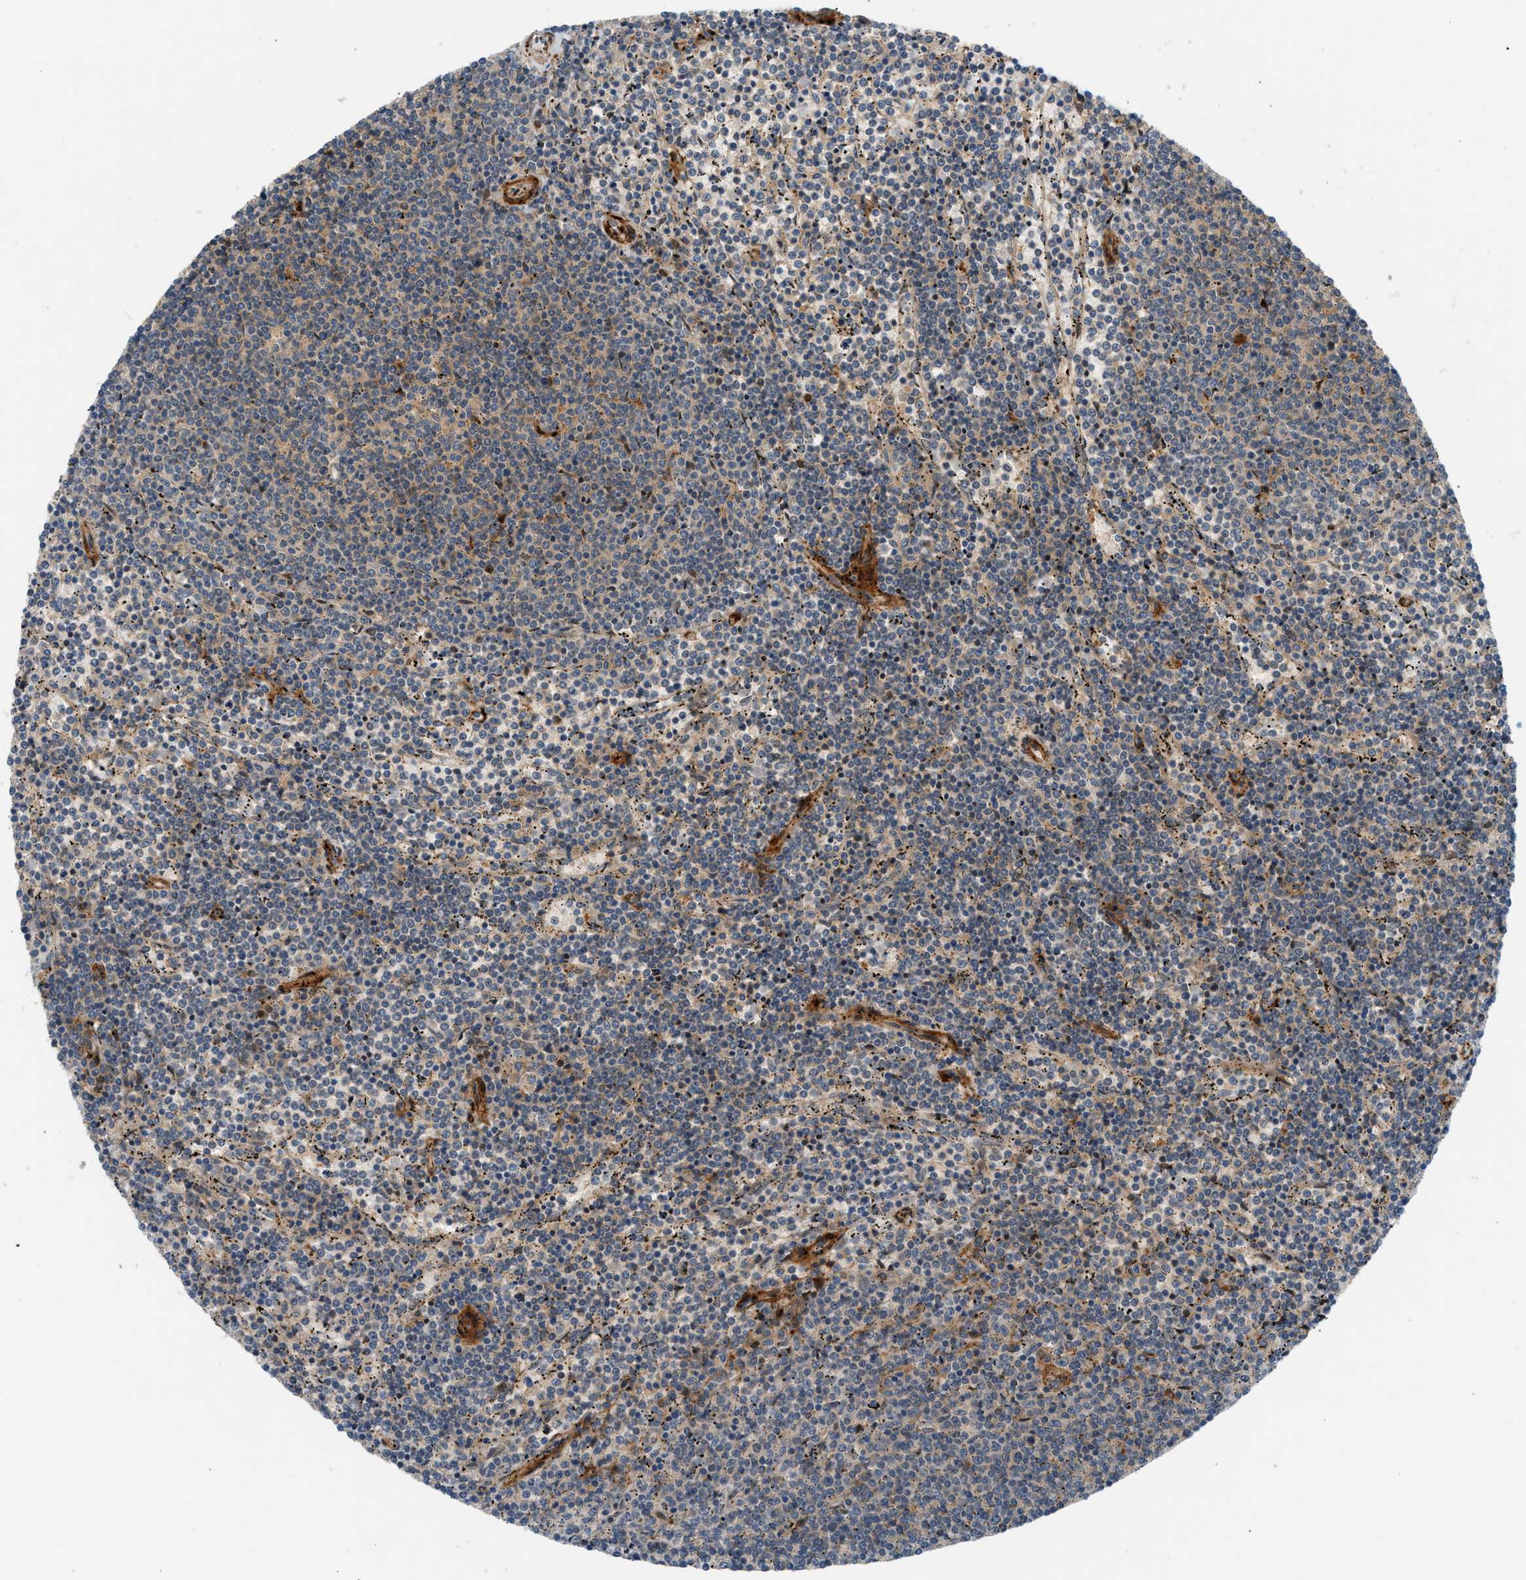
{"staining": {"intensity": "moderate", "quantity": "25%-75%", "location": "cytoplasmic/membranous"}, "tissue": "lymphoma", "cell_type": "Tumor cells", "image_type": "cancer", "snomed": [{"axis": "morphology", "description": "Malignant lymphoma, non-Hodgkin's type, Low grade"}, {"axis": "topography", "description": "Spleen"}], "caption": "The micrograph displays staining of malignant lymphoma, non-Hodgkin's type (low-grade), revealing moderate cytoplasmic/membranous protein expression (brown color) within tumor cells.", "gene": "EDNRA", "patient": {"sex": "female", "age": 50}}